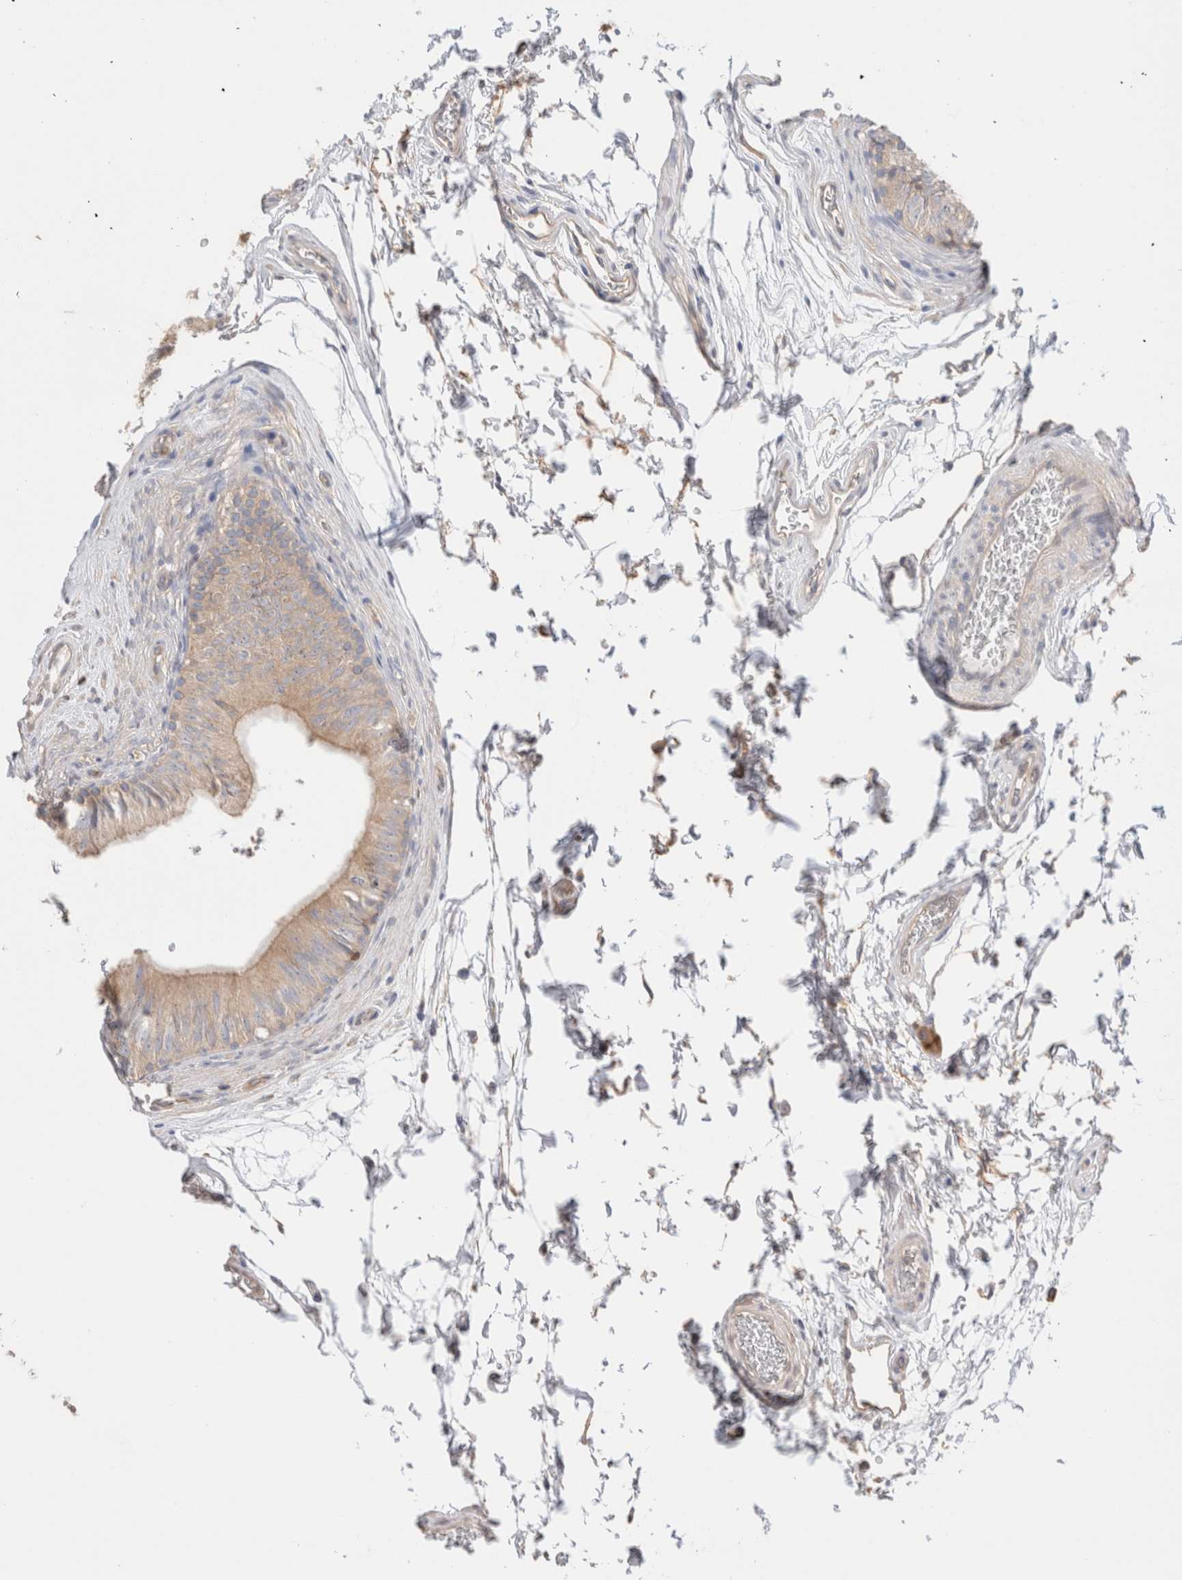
{"staining": {"intensity": "weak", "quantity": "25%-75%", "location": "cytoplasmic/membranous"}, "tissue": "epididymis", "cell_type": "Glandular cells", "image_type": "normal", "snomed": [{"axis": "morphology", "description": "Normal tissue, NOS"}, {"axis": "topography", "description": "Epididymis"}], "caption": "A low amount of weak cytoplasmic/membranous staining is identified in about 25%-75% of glandular cells in normal epididymis.", "gene": "CAPN2", "patient": {"sex": "male", "age": 36}}